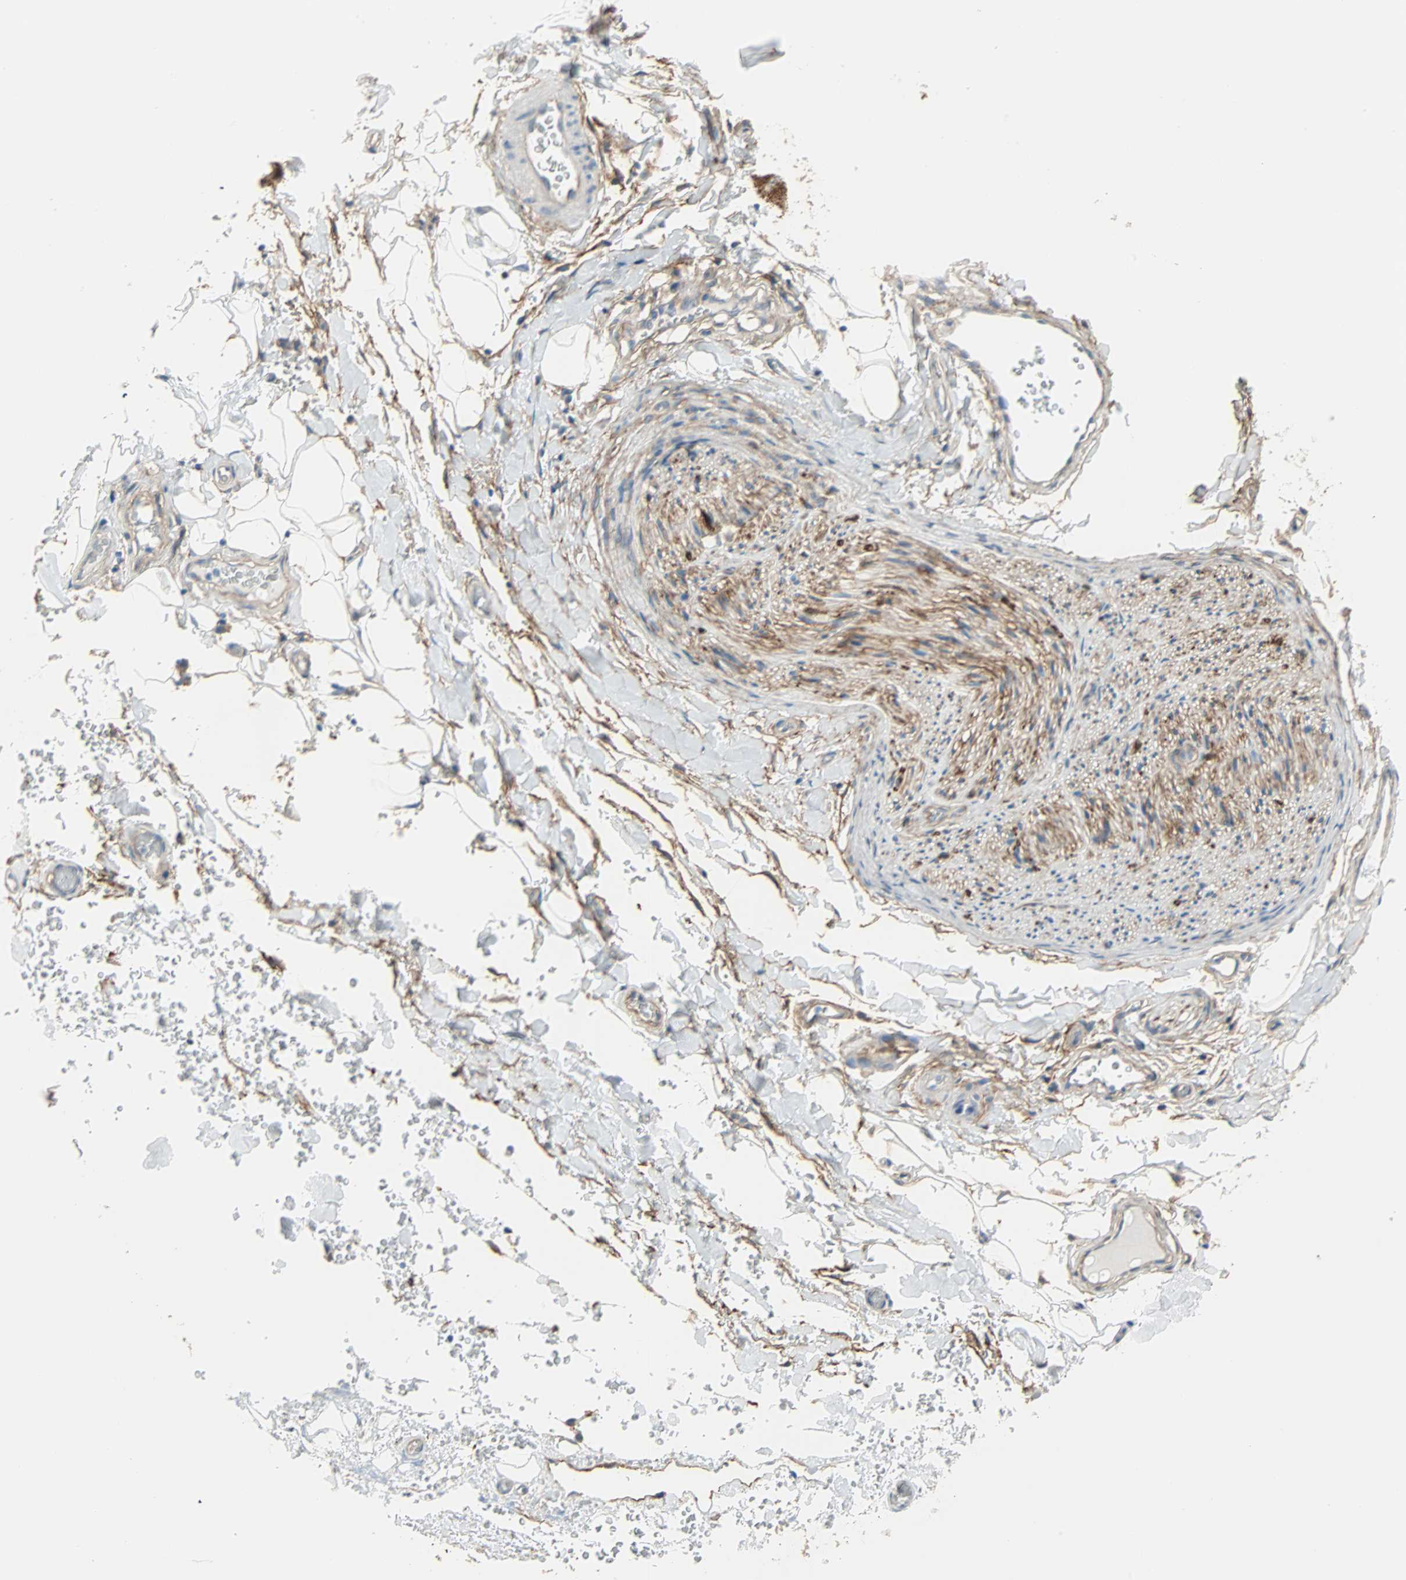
{"staining": {"intensity": "negative", "quantity": "none", "location": "none"}, "tissue": "adipose tissue", "cell_type": "Adipocytes", "image_type": "normal", "snomed": [{"axis": "morphology", "description": "Normal tissue, NOS"}, {"axis": "morphology", "description": "Carcinoma, NOS"}, {"axis": "topography", "description": "Pancreas"}, {"axis": "topography", "description": "Peripheral nerve tissue"}], "caption": "This image is of benign adipose tissue stained with immunohistochemistry (IHC) to label a protein in brown with the nuclei are counter-stained blue. There is no positivity in adipocytes. (DAB immunohistochemistry, high magnification).", "gene": "EPB41L2", "patient": {"sex": "female", "age": 29}}